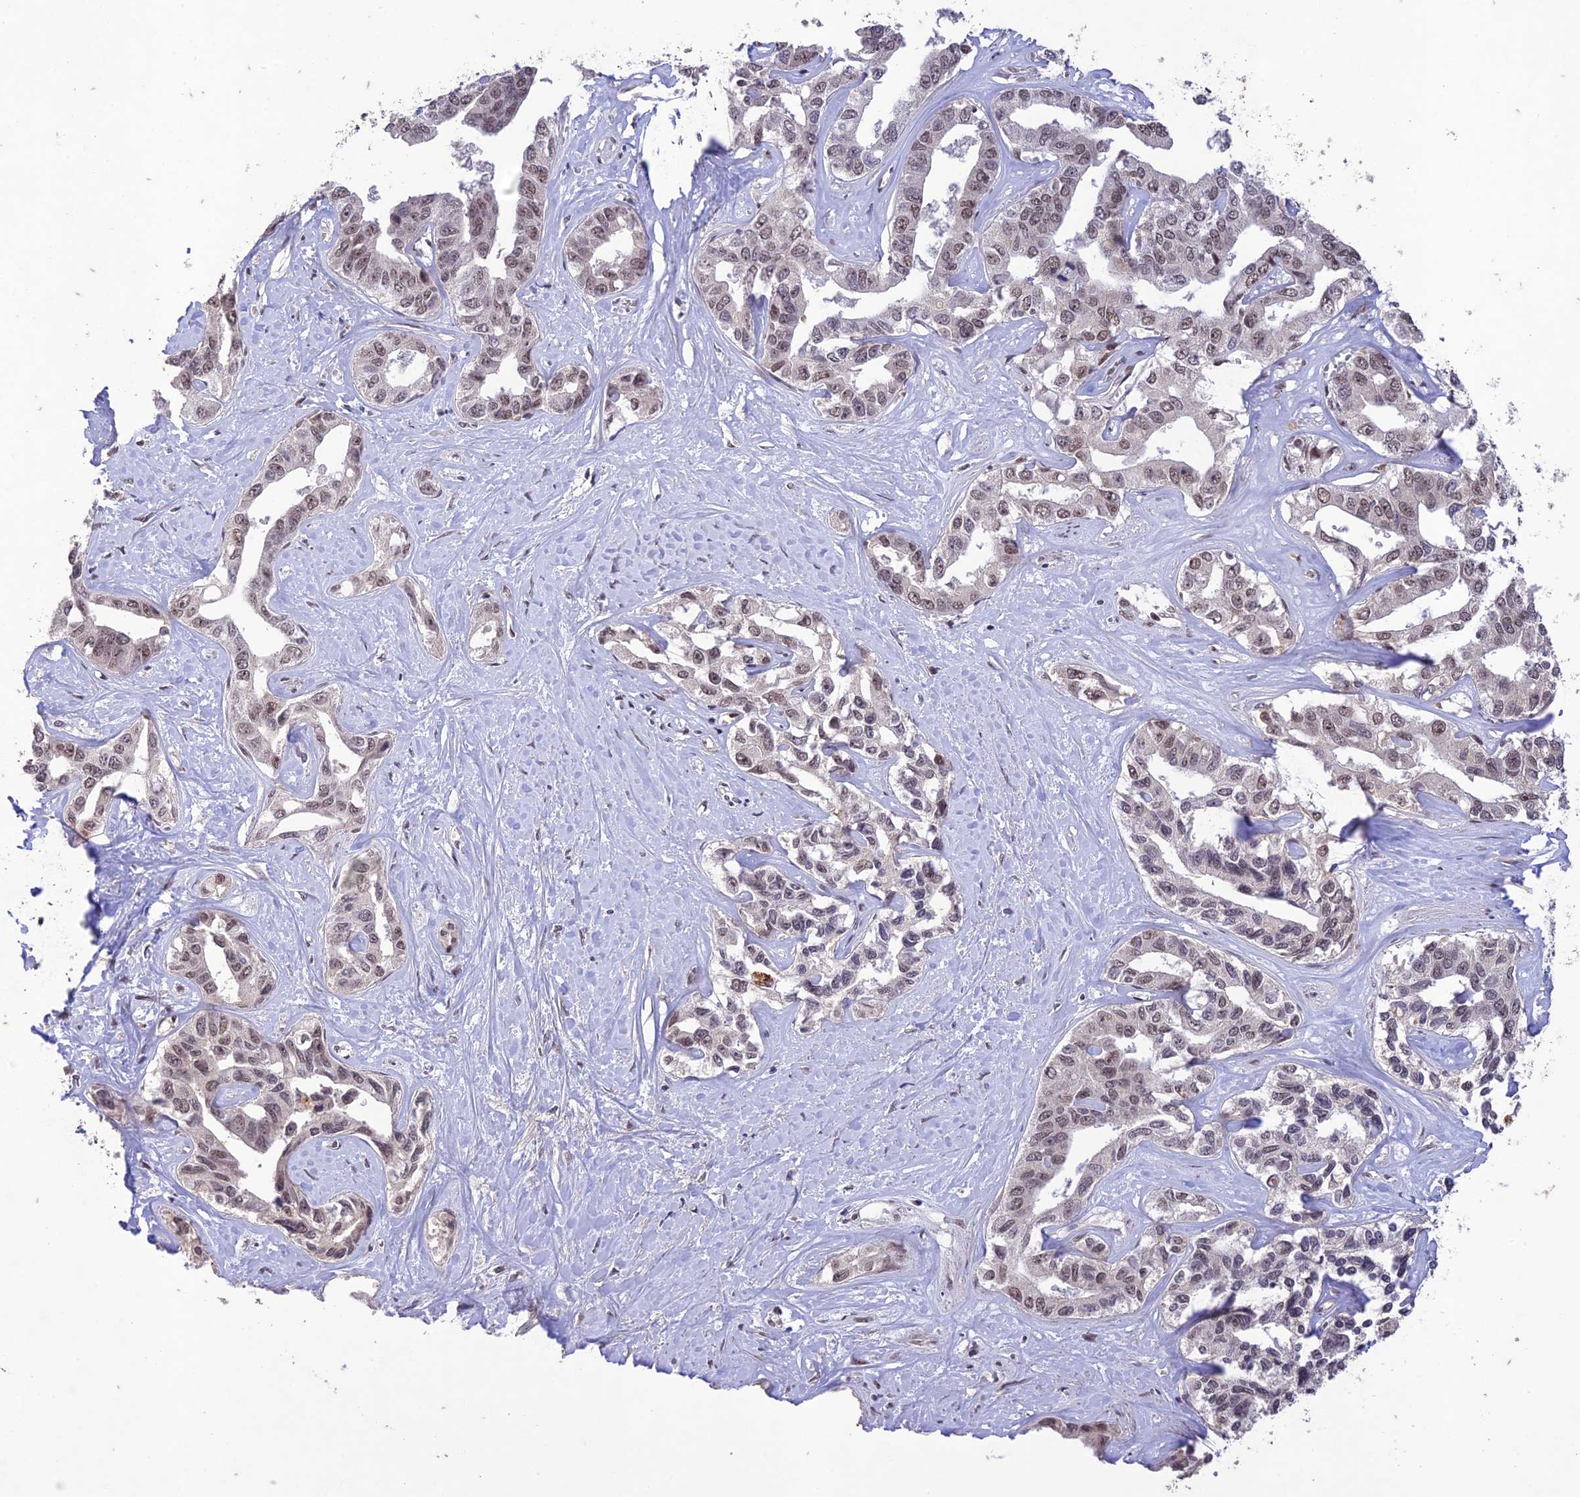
{"staining": {"intensity": "weak", "quantity": ">75%", "location": "nuclear"}, "tissue": "liver cancer", "cell_type": "Tumor cells", "image_type": "cancer", "snomed": [{"axis": "morphology", "description": "Cholangiocarcinoma"}, {"axis": "topography", "description": "Liver"}], "caption": "Brown immunohistochemical staining in human cholangiocarcinoma (liver) shows weak nuclear expression in approximately >75% of tumor cells.", "gene": "POP4", "patient": {"sex": "male", "age": 59}}